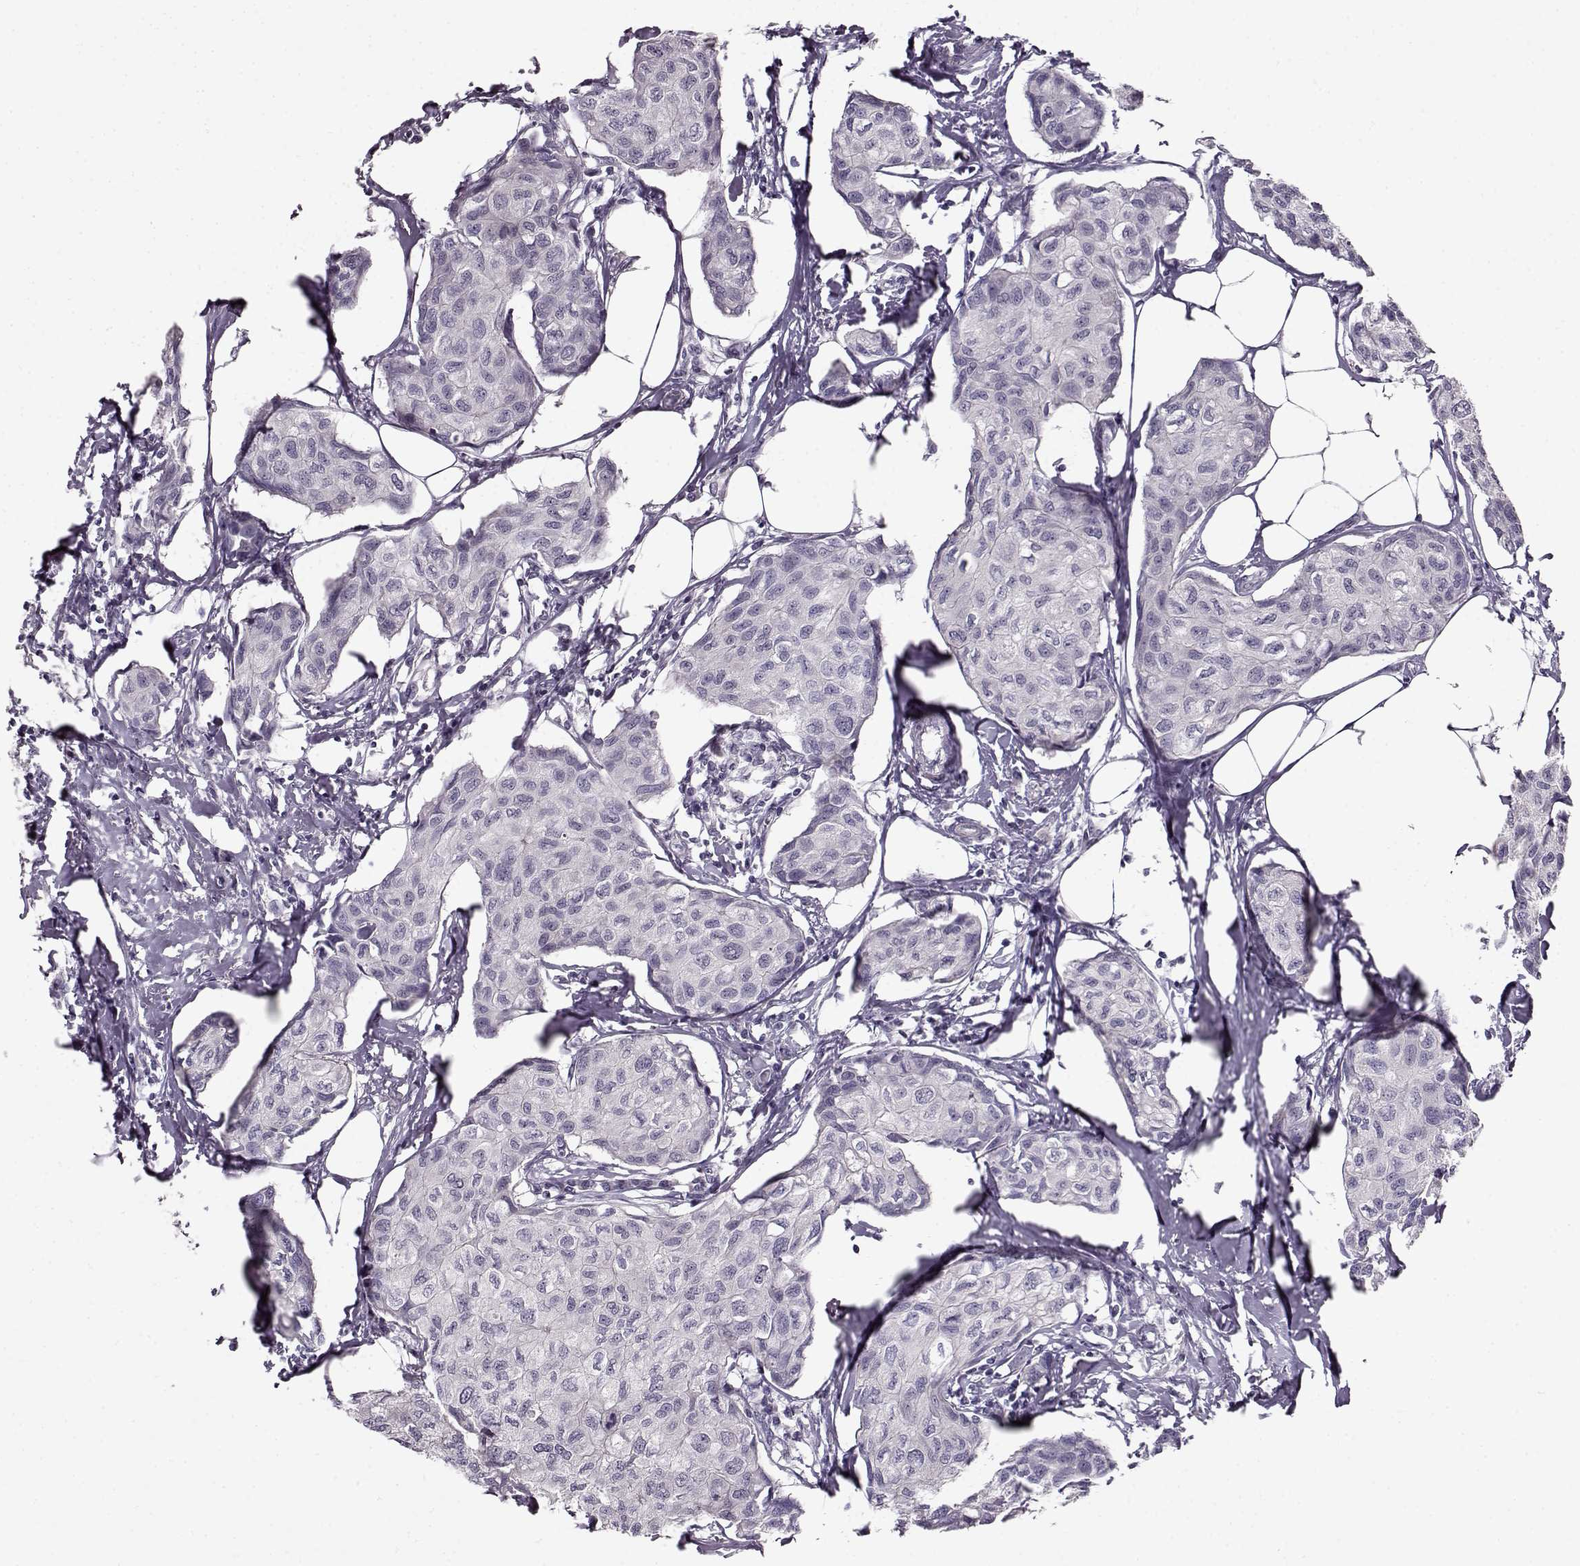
{"staining": {"intensity": "negative", "quantity": "none", "location": "none"}, "tissue": "breast cancer", "cell_type": "Tumor cells", "image_type": "cancer", "snomed": [{"axis": "morphology", "description": "Duct carcinoma"}, {"axis": "topography", "description": "Breast"}], "caption": "Immunohistochemistry photomicrograph of human breast cancer (invasive ductal carcinoma) stained for a protein (brown), which shows no positivity in tumor cells.", "gene": "RP1L1", "patient": {"sex": "female", "age": 80}}